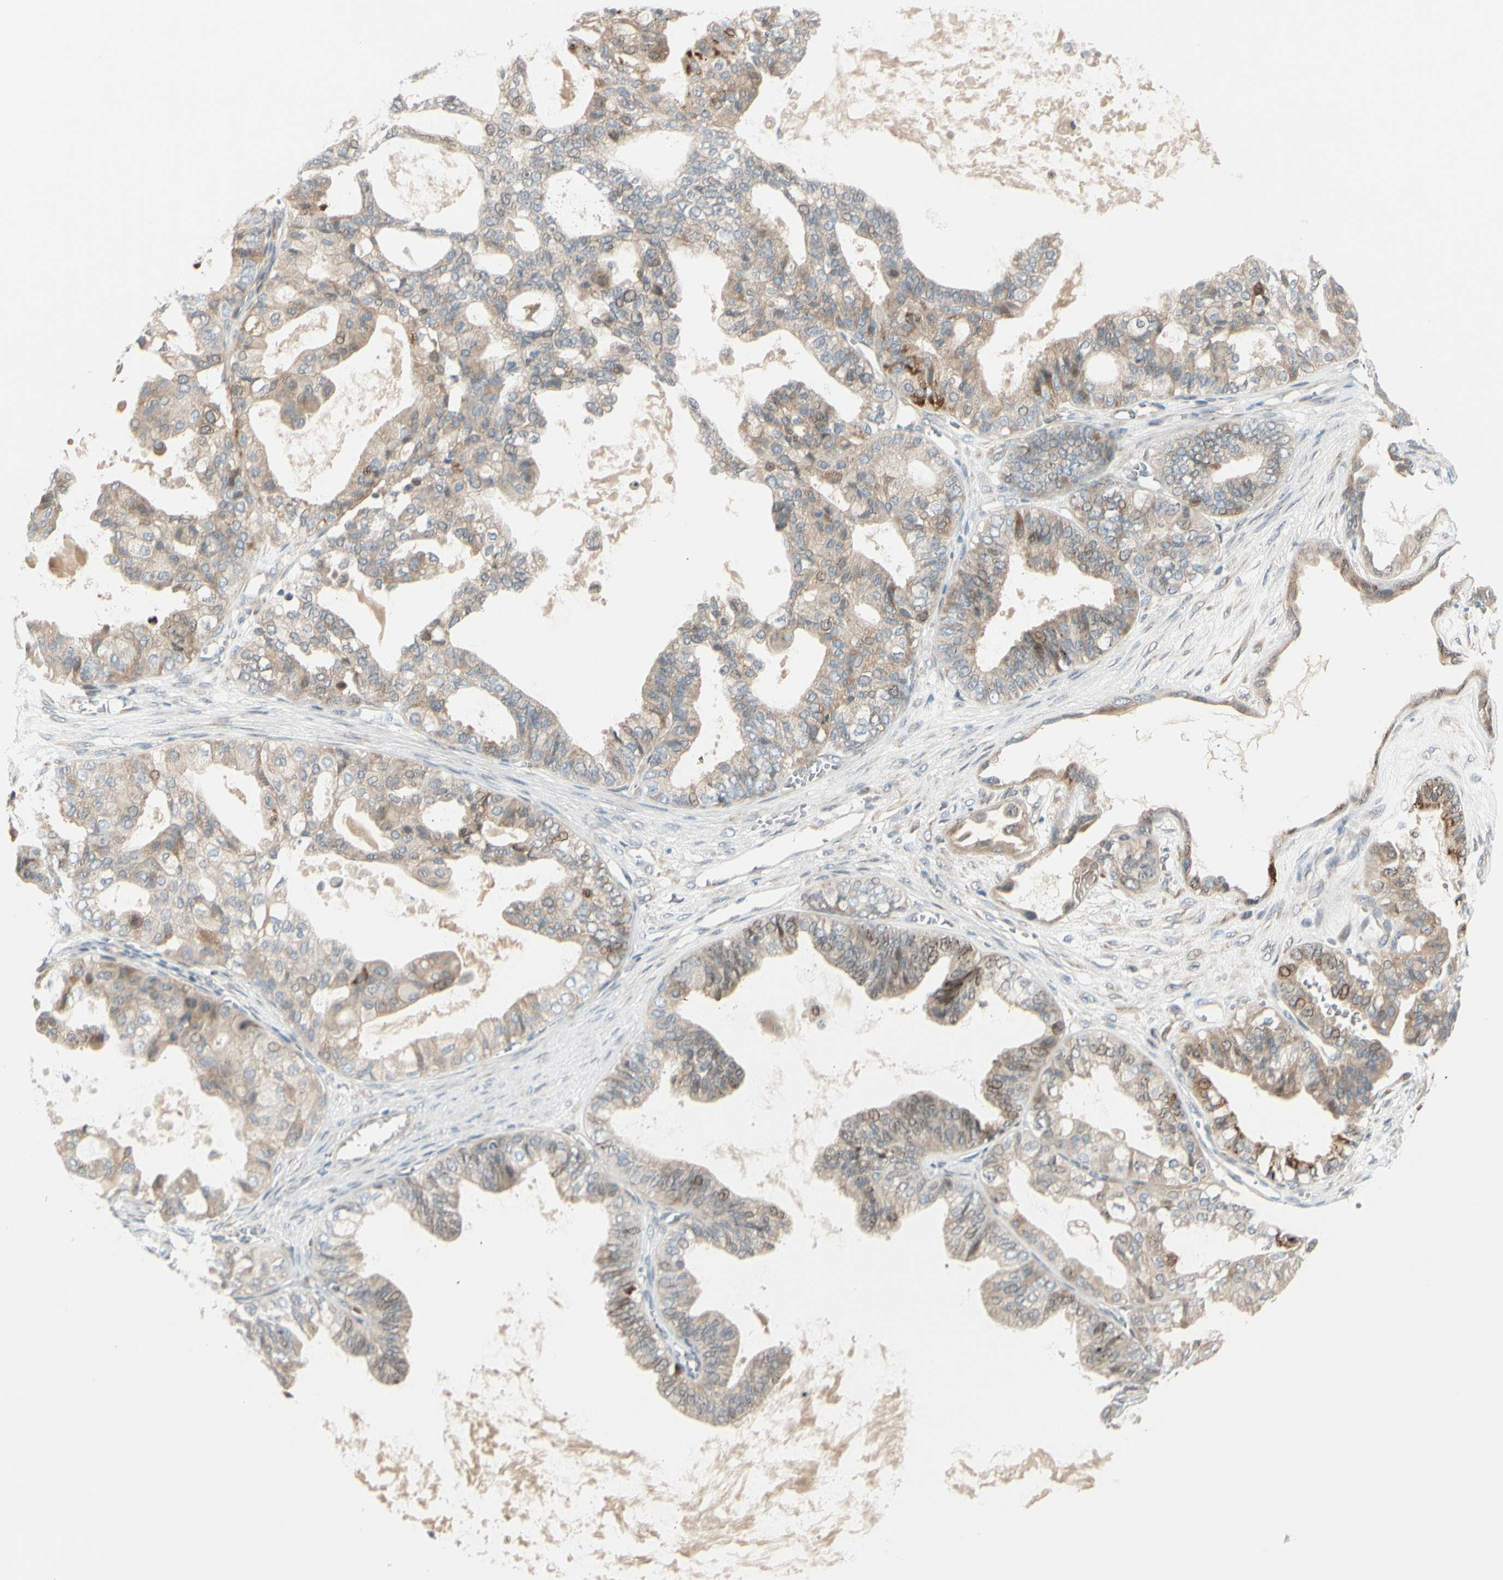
{"staining": {"intensity": "weak", "quantity": ">75%", "location": "cytoplasmic/membranous"}, "tissue": "ovarian cancer", "cell_type": "Tumor cells", "image_type": "cancer", "snomed": [{"axis": "morphology", "description": "Carcinoma, NOS"}, {"axis": "morphology", "description": "Carcinoma, endometroid"}, {"axis": "topography", "description": "Ovary"}], "caption": "This photomicrograph shows ovarian cancer stained with immunohistochemistry (IHC) to label a protein in brown. The cytoplasmic/membranous of tumor cells show weak positivity for the protein. Nuclei are counter-stained blue.", "gene": "PTTG1", "patient": {"sex": "female", "age": 50}}